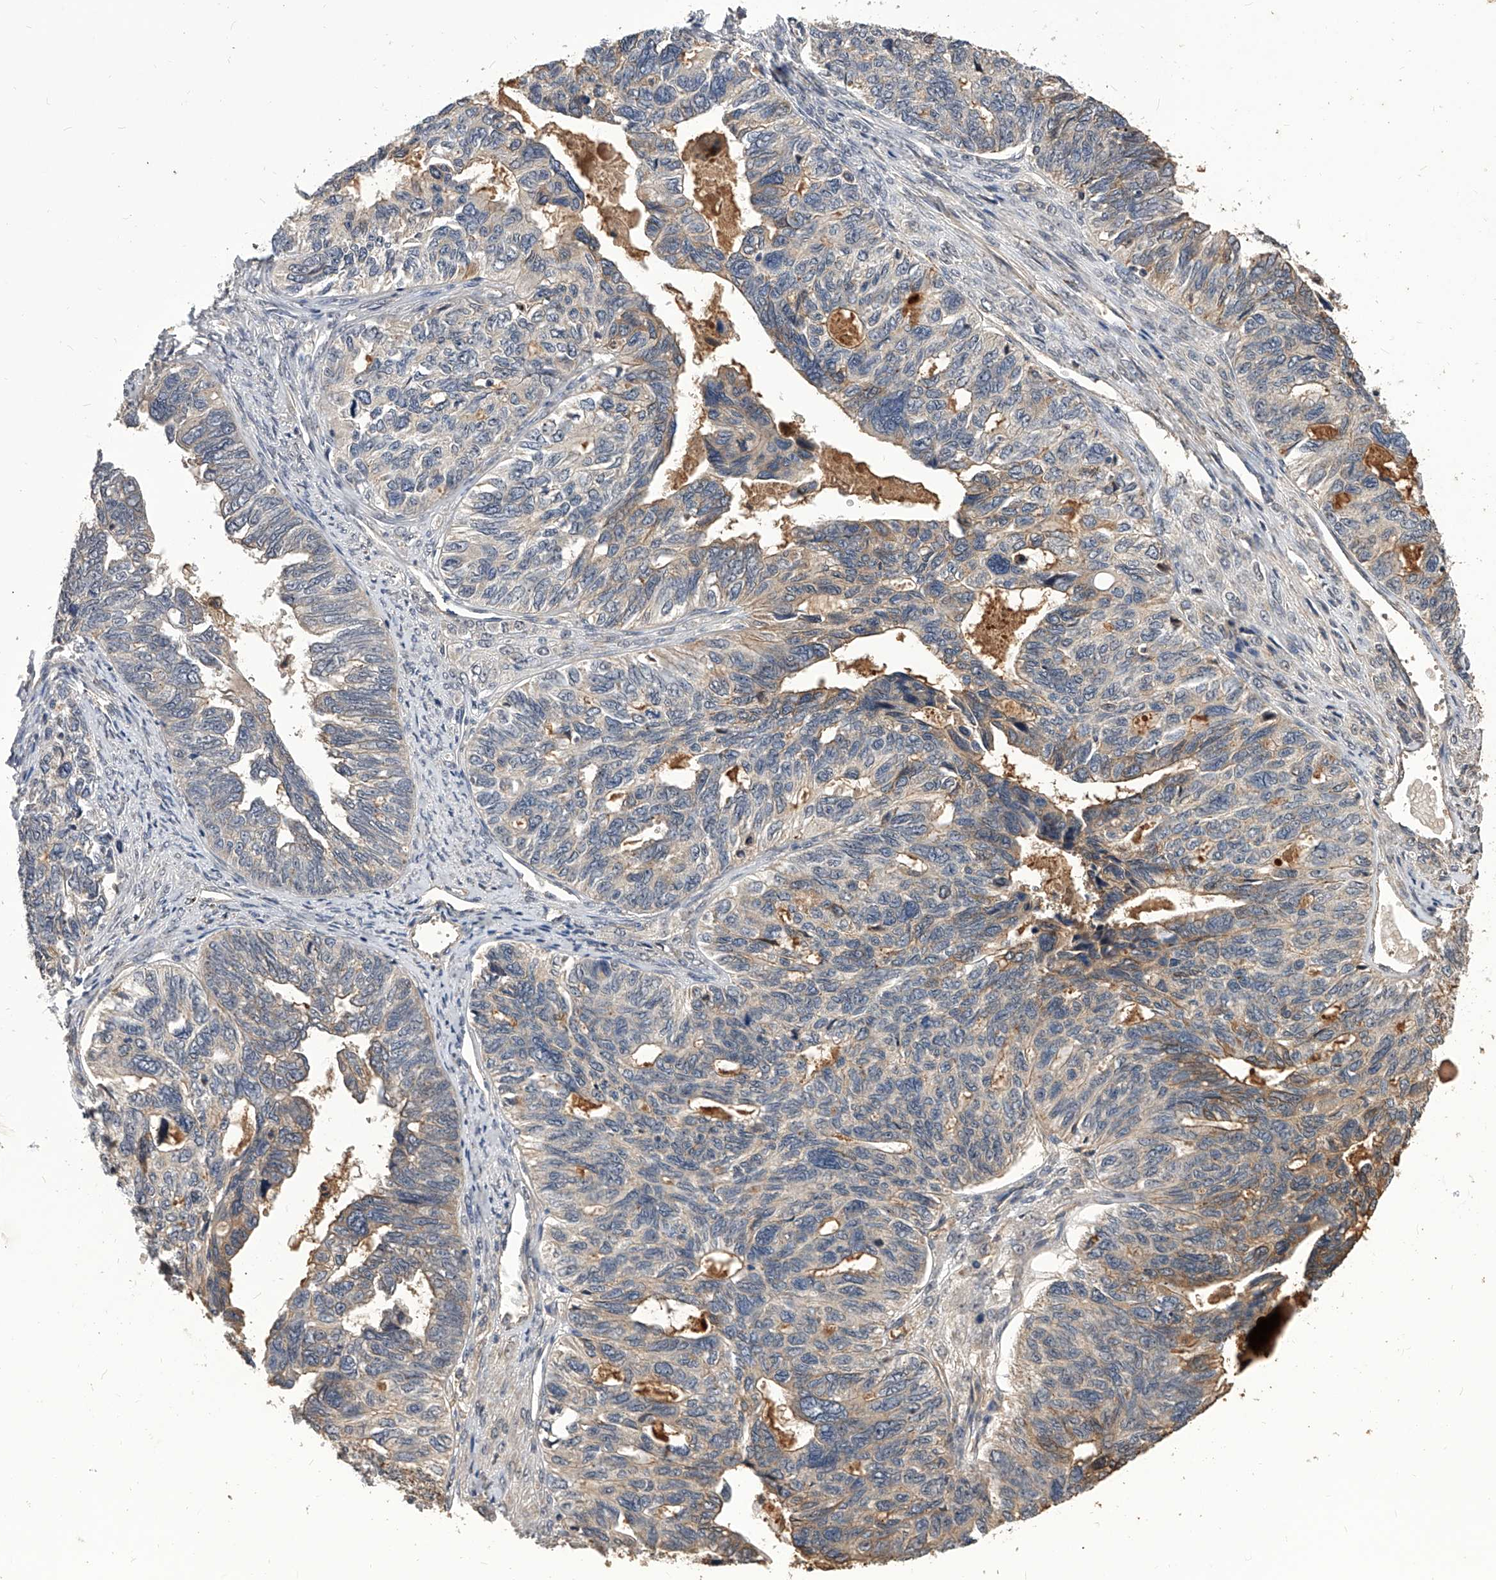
{"staining": {"intensity": "weak", "quantity": "<25%", "location": "cytoplasmic/membranous"}, "tissue": "ovarian cancer", "cell_type": "Tumor cells", "image_type": "cancer", "snomed": [{"axis": "morphology", "description": "Cystadenocarcinoma, serous, NOS"}, {"axis": "topography", "description": "Ovary"}], "caption": "Human ovarian cancer (serous cystadenocarcinoma) stained for a protein using IHC exhibits no positivity in tumor cells.", "gene": "CFAP410", "patient": {"sex": "female", "age": 79}}